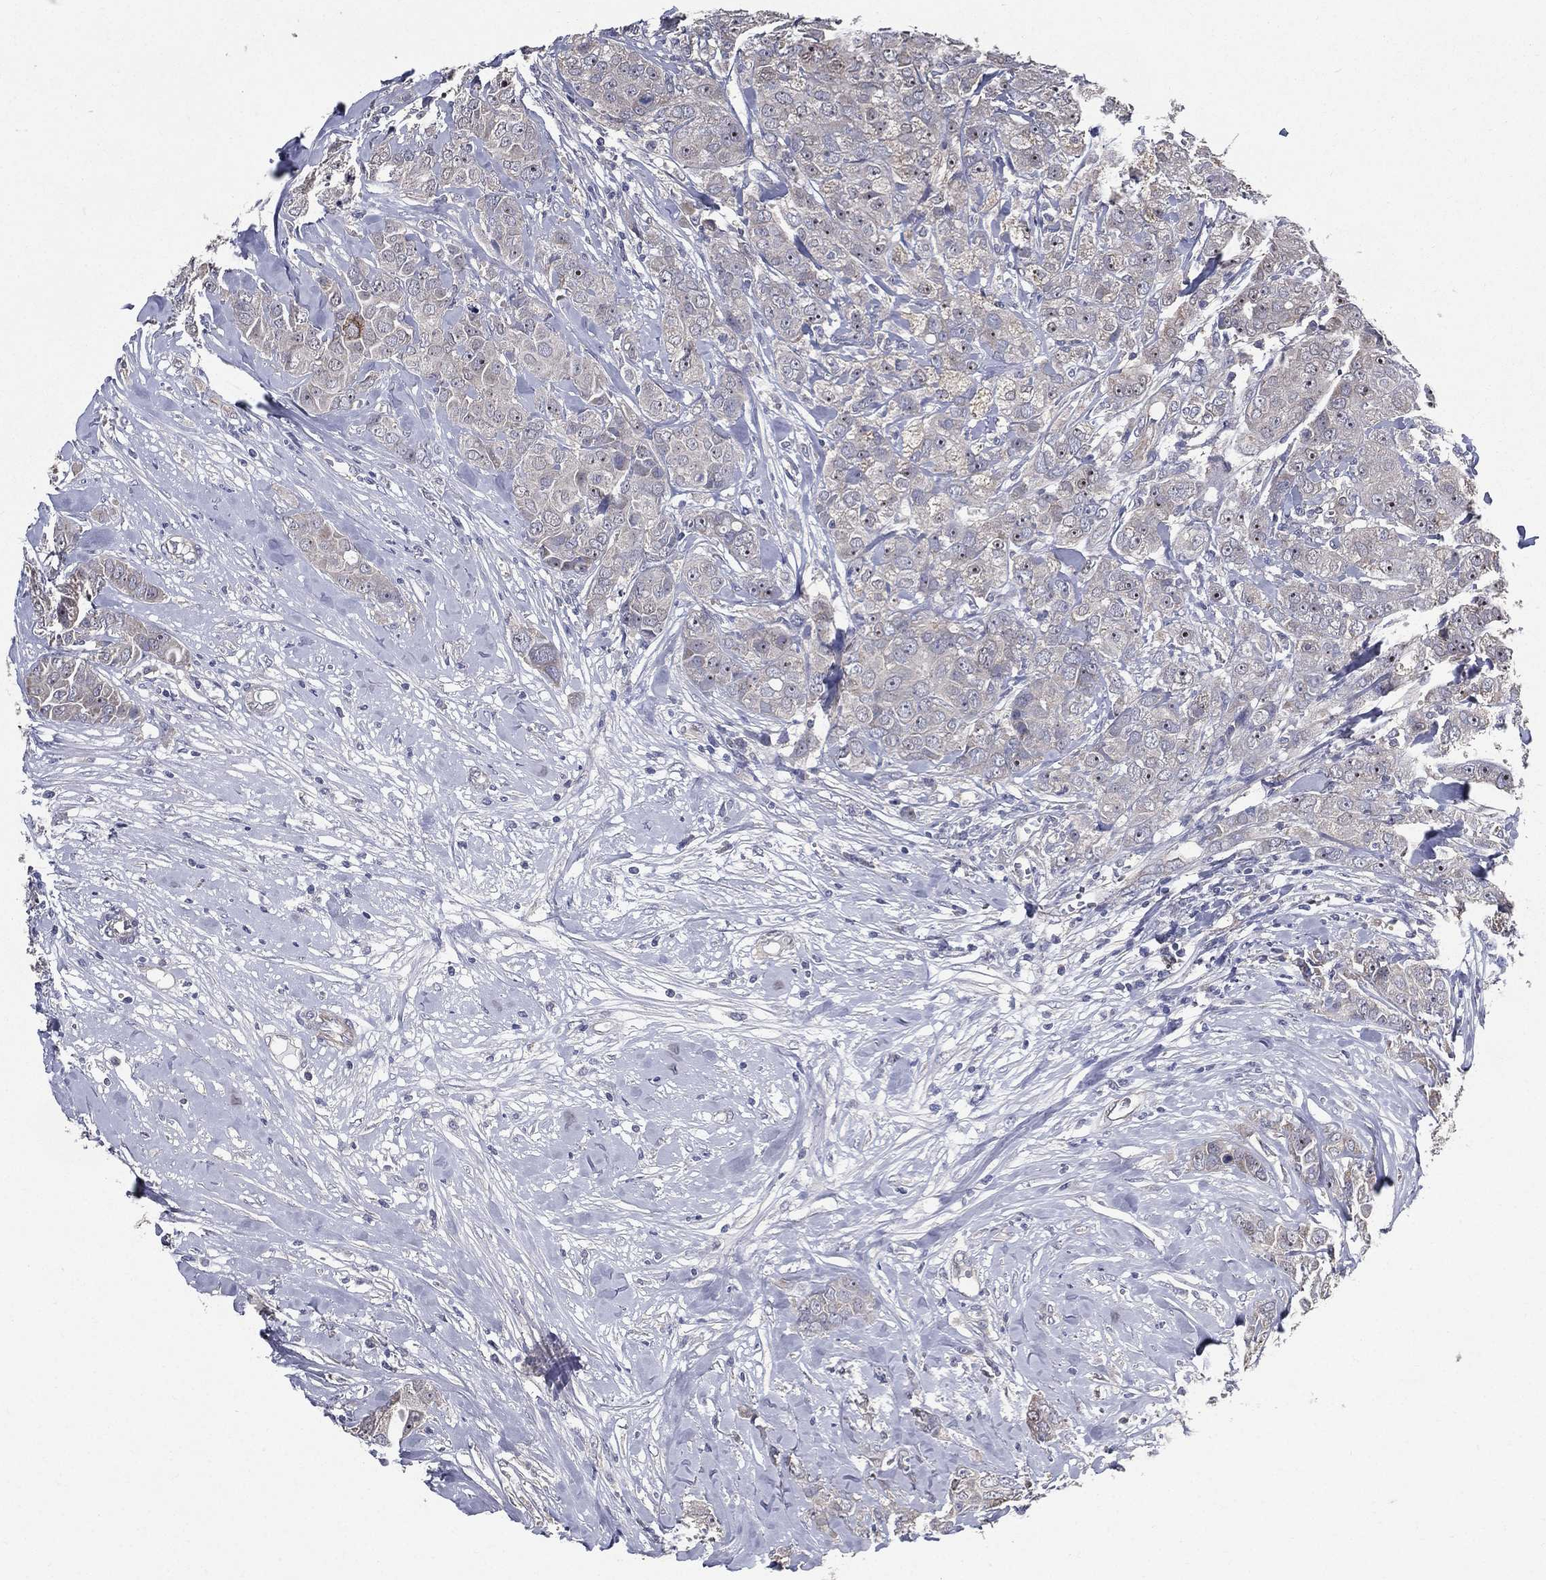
{"staining": {"intensity": "negative", "quantity": "none", "location": "none"}, "tissue": "breast cancer", "cell_type": "Tumor cells", "image_type": "cancer", "snomed": [{"axis": "morphology", "description": "Duct carcinoma"}, {"axis": "topography", "description": "Breast"}], "caption": "Immunohistochemical staining of breast cancer (intraductal carcinoma) exhibits no significant positivity in tumor cells.", "gene": "SERPINB2", "patient": {"sex": "female", "age": 43}}